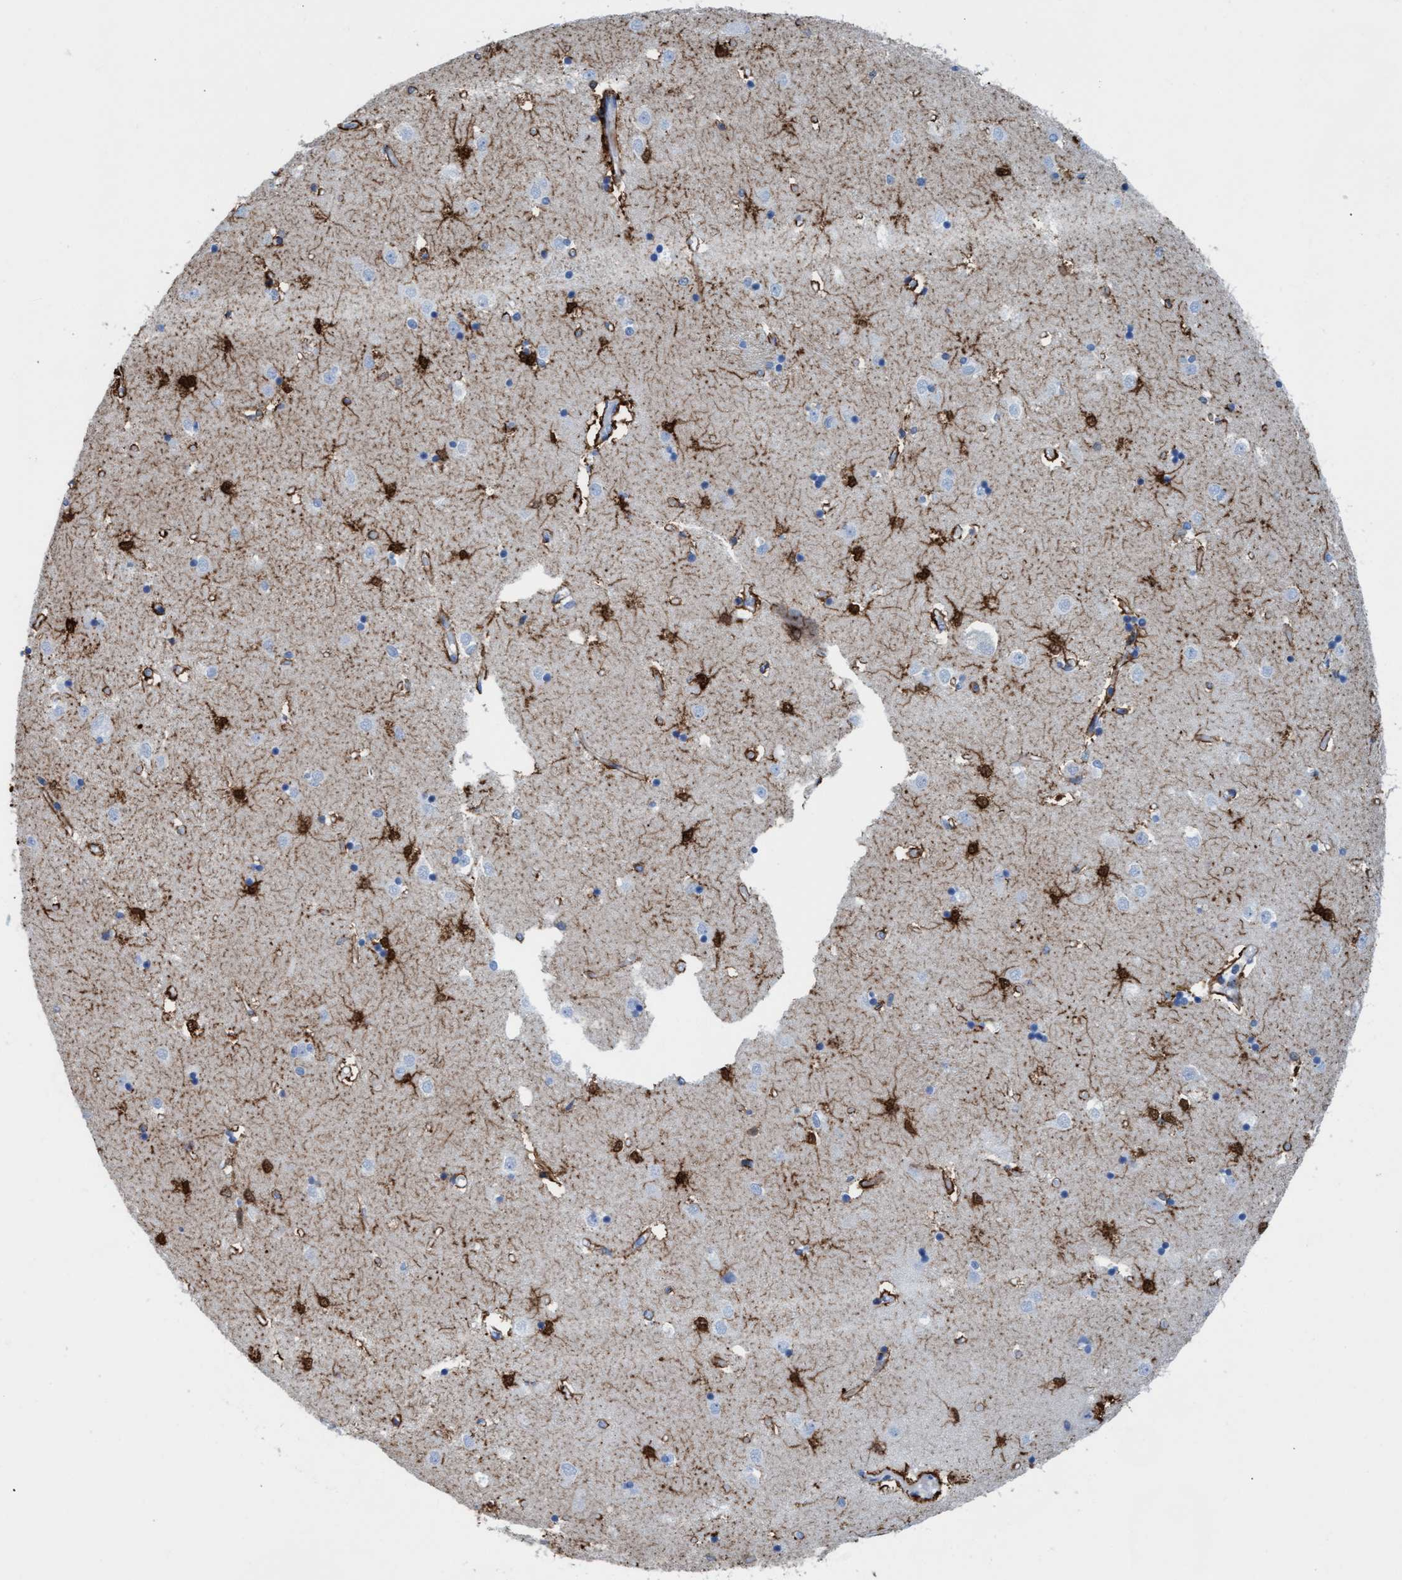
{"staining": {"intensity": "strong", "quantity": "25%-75%", "location": "cytoplasmic/membranous"}, "tissue": "caudate", "cell_type": "Glial cells", "image_type": "normal", "snomed": [{"axis": "morphology", "description": "Normal tissue, NOS"}, {"axis": "topography", "description": "Lateral ventricle wall"}], "caption": "This photomicrograph displays IHC staining of unremarkable caudate, with high strong cytoplasmic/membranous positivity in approximately 25%-75% of glial cells.", "gene": "EZR", "patient": {"sex": "male", "age": 45}}